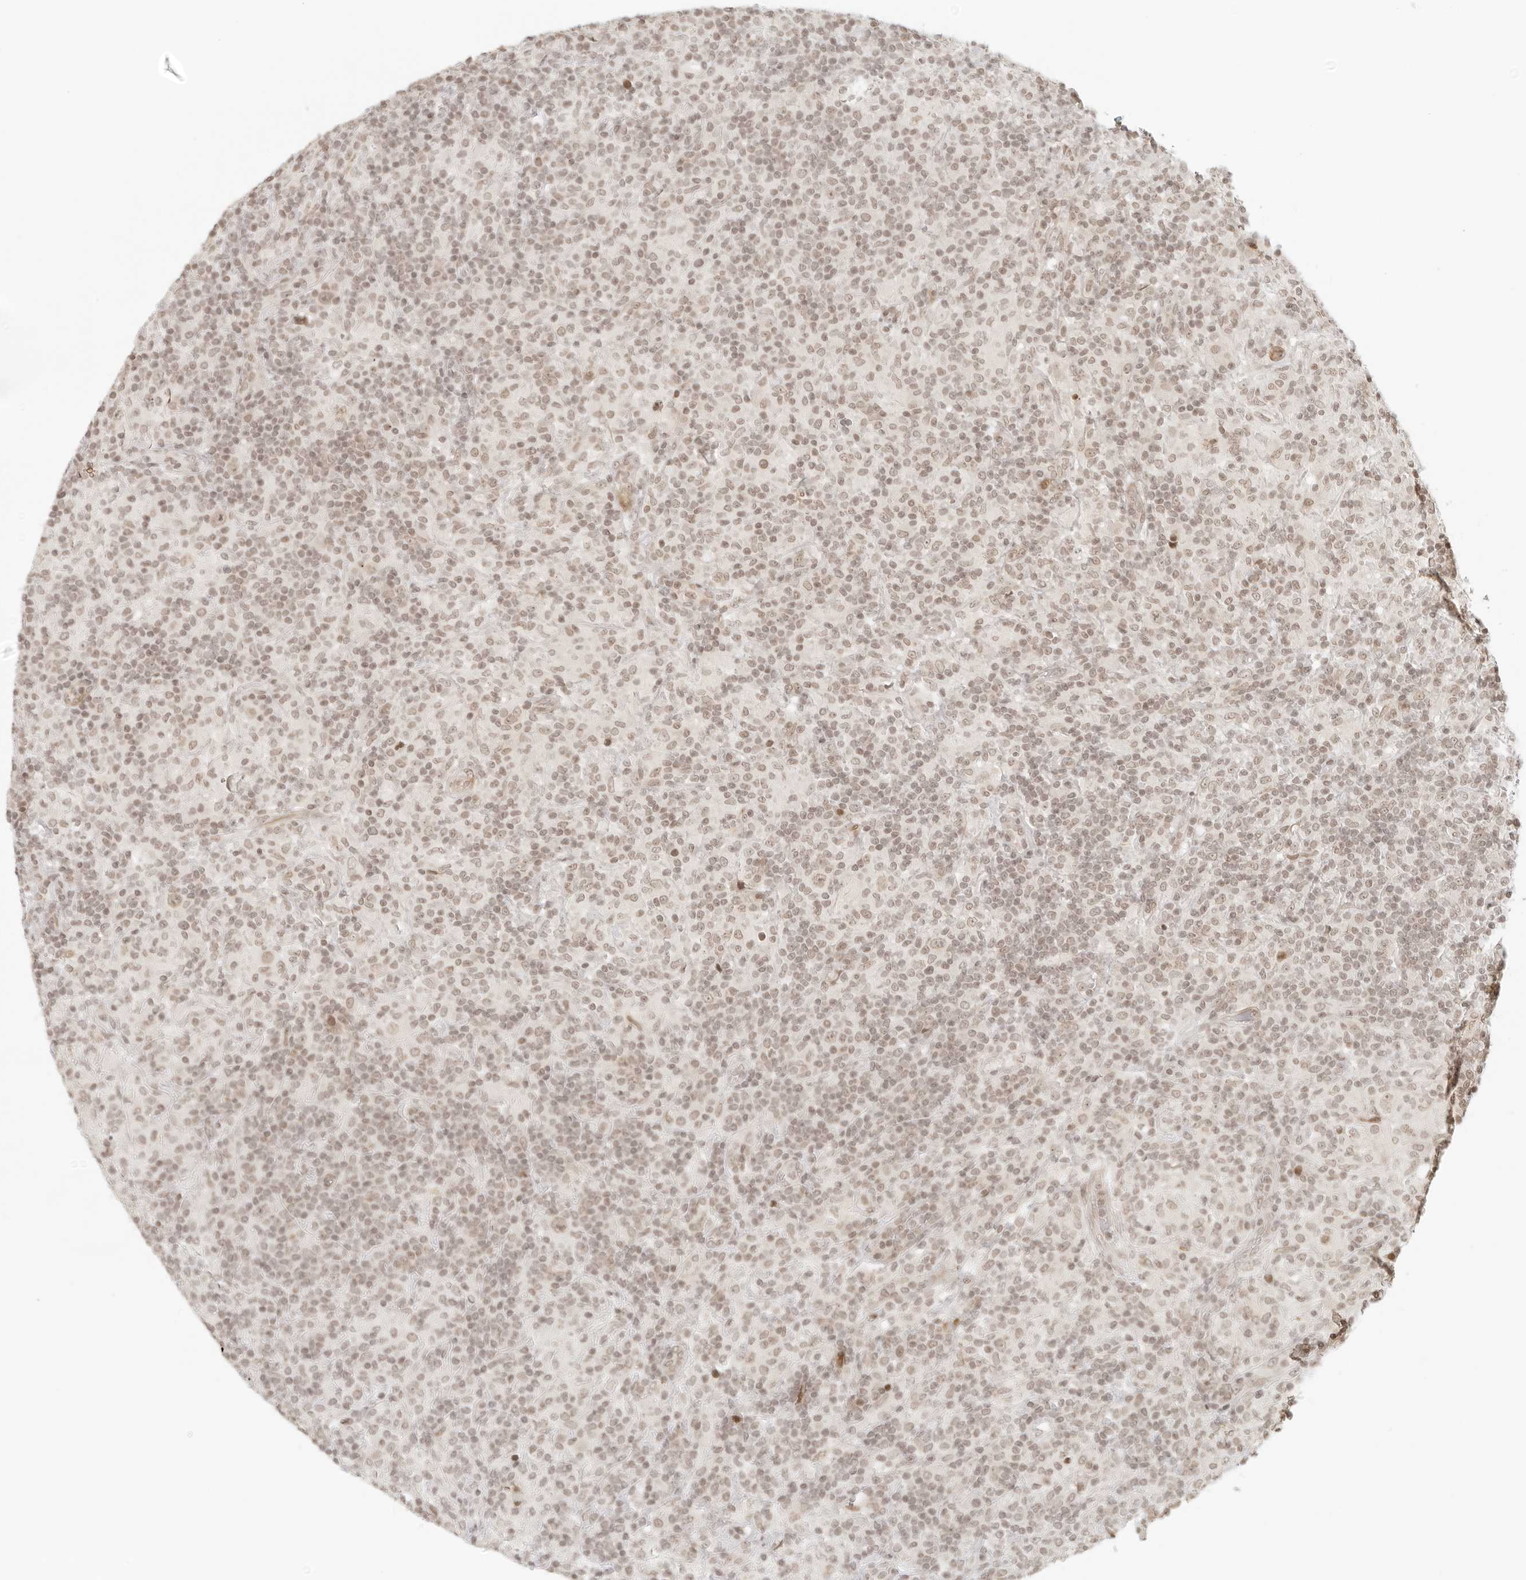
{"staining": {"intensity": "moderate", "quantity": "25%-75%", "location": "nuclear"}, "tissue": "lymphoma", "cell_type": "Tumor cells", "image_type": "cancer", "snomed": [{"axis": "morphology", "description": "Hodgkin's disease, NOS"}, {"axis": "topography", "description": "Lymph node"}], "caption": "A medium amount of moderate nuclear expression is seen in about 25%-75% of tumor cells in Hodgkin's disease tissue.", "gene": "ZNF407", "patient": {"sex": "male", "age": 70}}